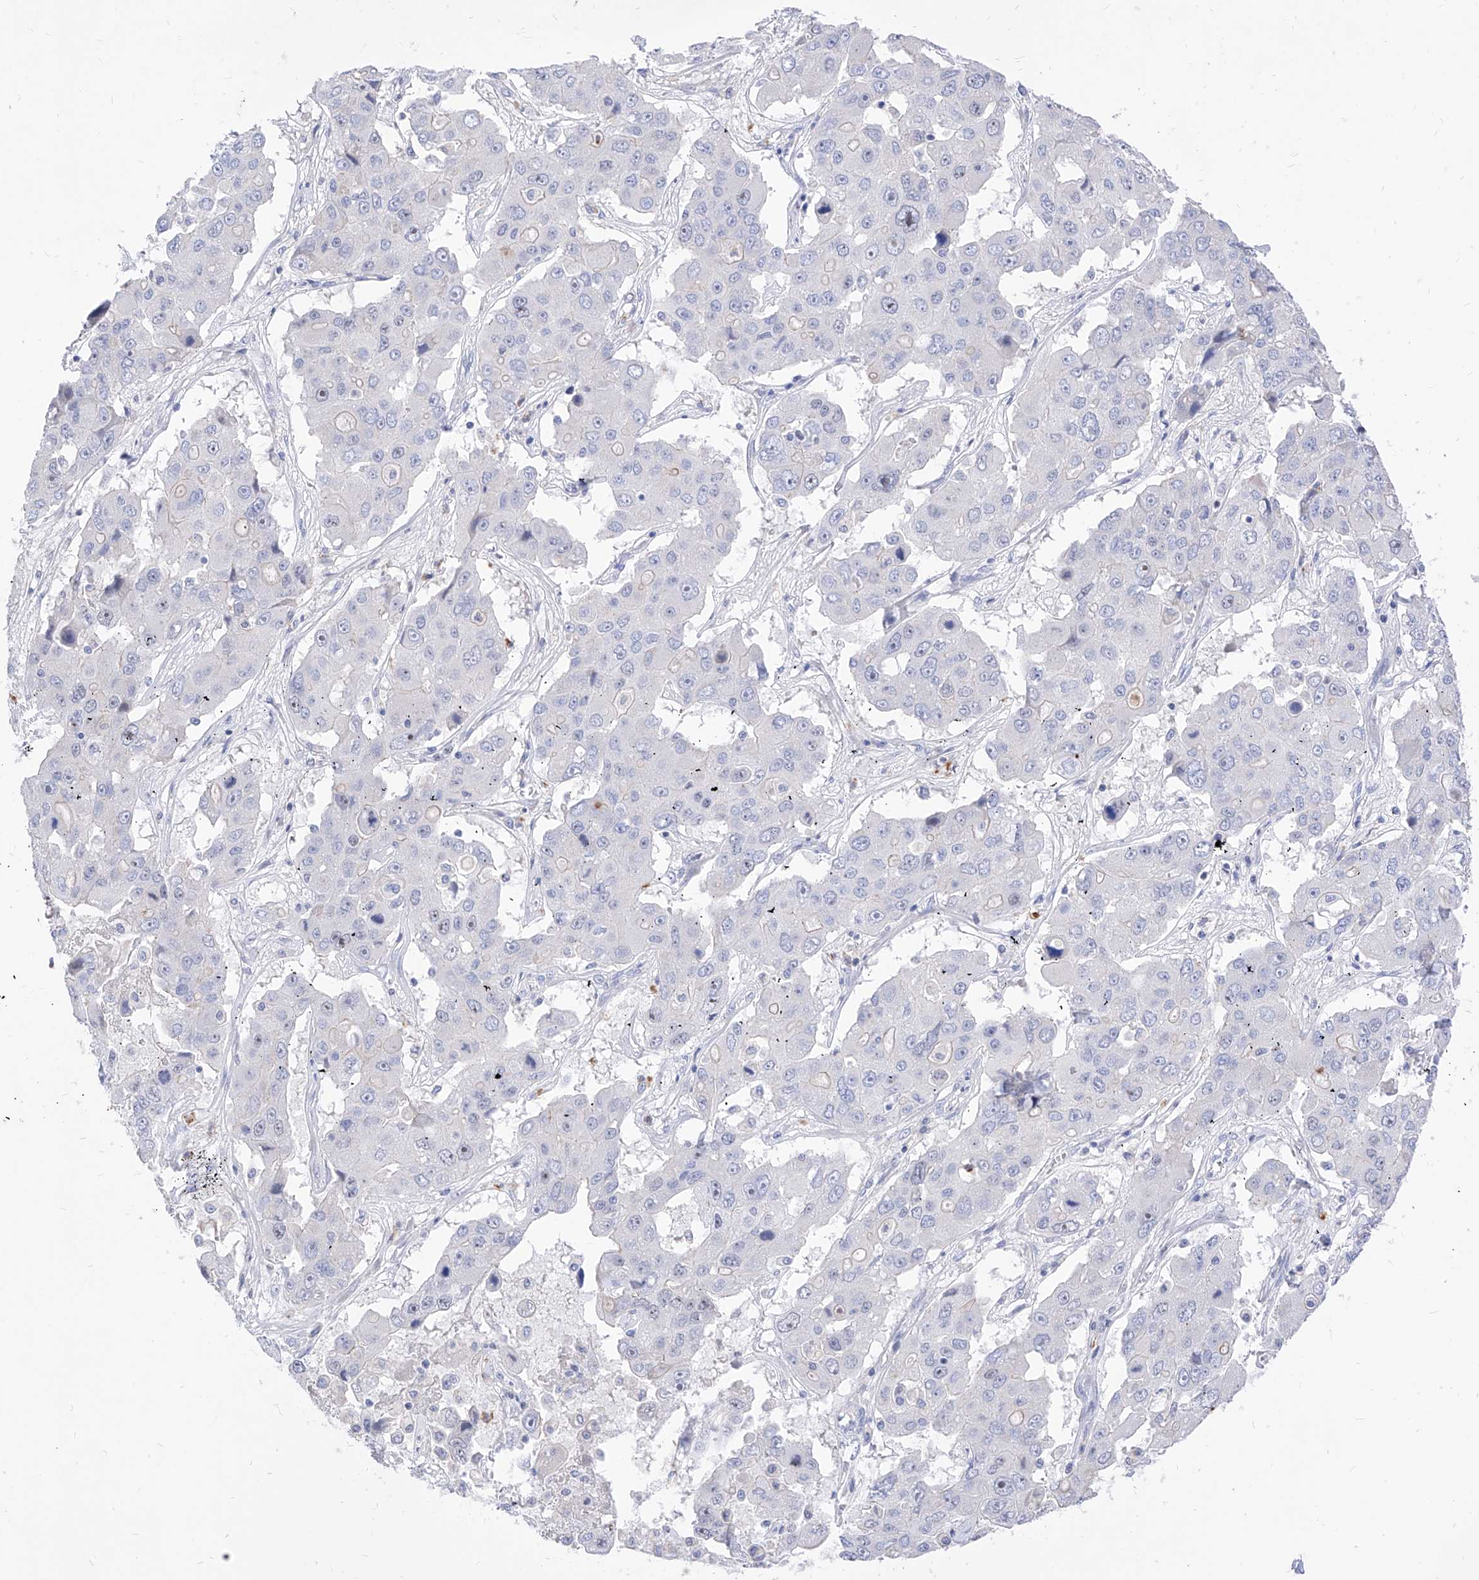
{"staining": {"intensity": "negative", "quantity": "none", "location": "none"}, "tissue": "liver cancer", "cell_type": "Tumor cells", "image_type": "cancer", "snomed": [{"axis": "morphology", "description": "Cholangiocarcinoma"}, {"axis": "topography", "description": "Liver"}], "caption": "The immunohistochemistry image has no significant expression in tumor cells of liver cancer tissue. The staining is performed using DAB (3,3'-diaminobenzidine) brown chromogen with nuclei counter-stained in using hematoxylin.", "gene": "VAX1", "patient": {"sex": "male", "age": 67}}